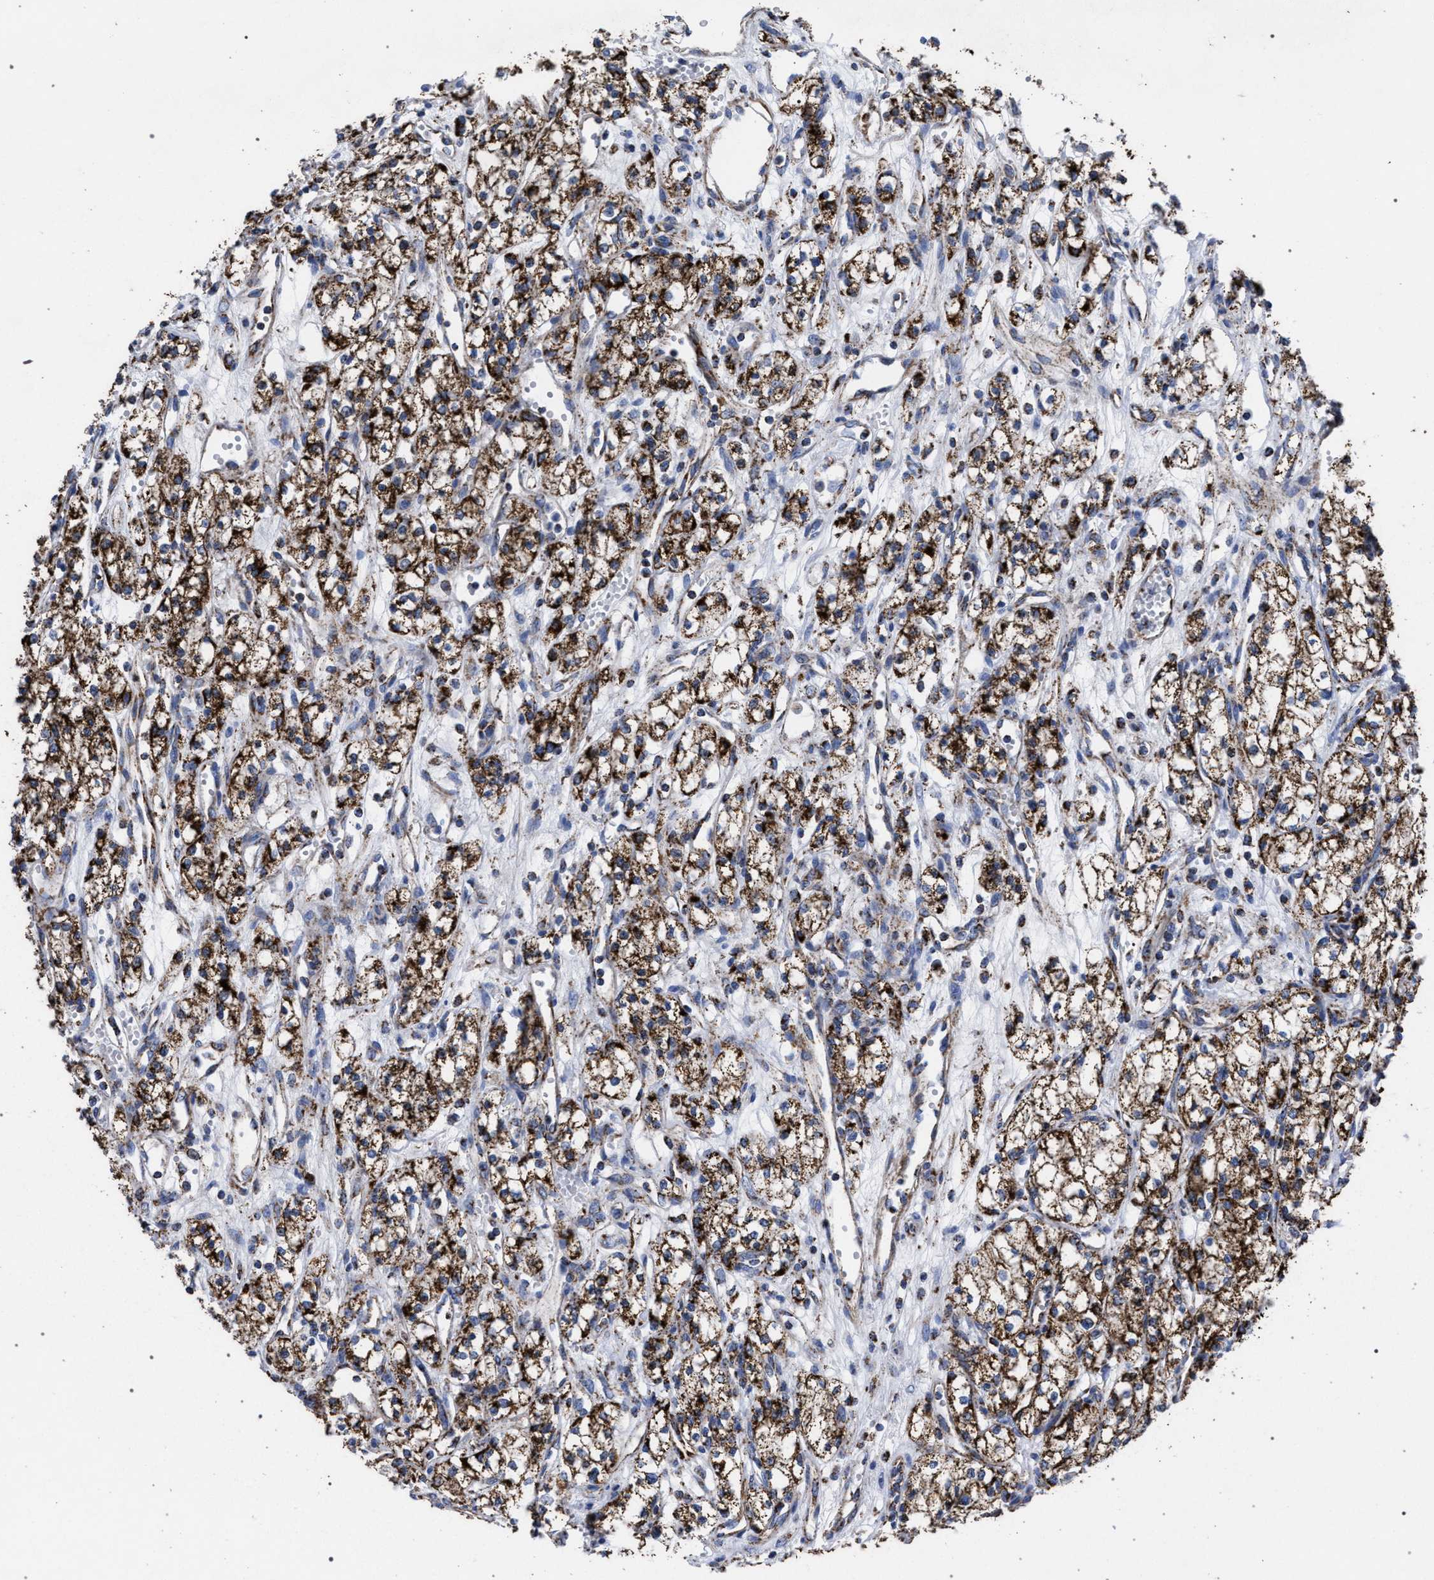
{"staining": {"intensity": "strong", "quantity": ">75%", "location": "cytoplasmic/membranous"}, "tissue": "renal cancer", "cell_type": "Tumor cells", "image_type": "cancer", "snomed": [{"axis": "morphology", "description": "Adenocarcinoma, NOS"}, {"axis": "topography", "description": "Kidney"}], "caption": "Adenocarcinoma (renal) stained with a brown dye displays strong cytoplasmic/membranous positive expression in about >75% of tumor cells.", "gene": "ACADS", "patient": {"sex": "male", "age": 59}}